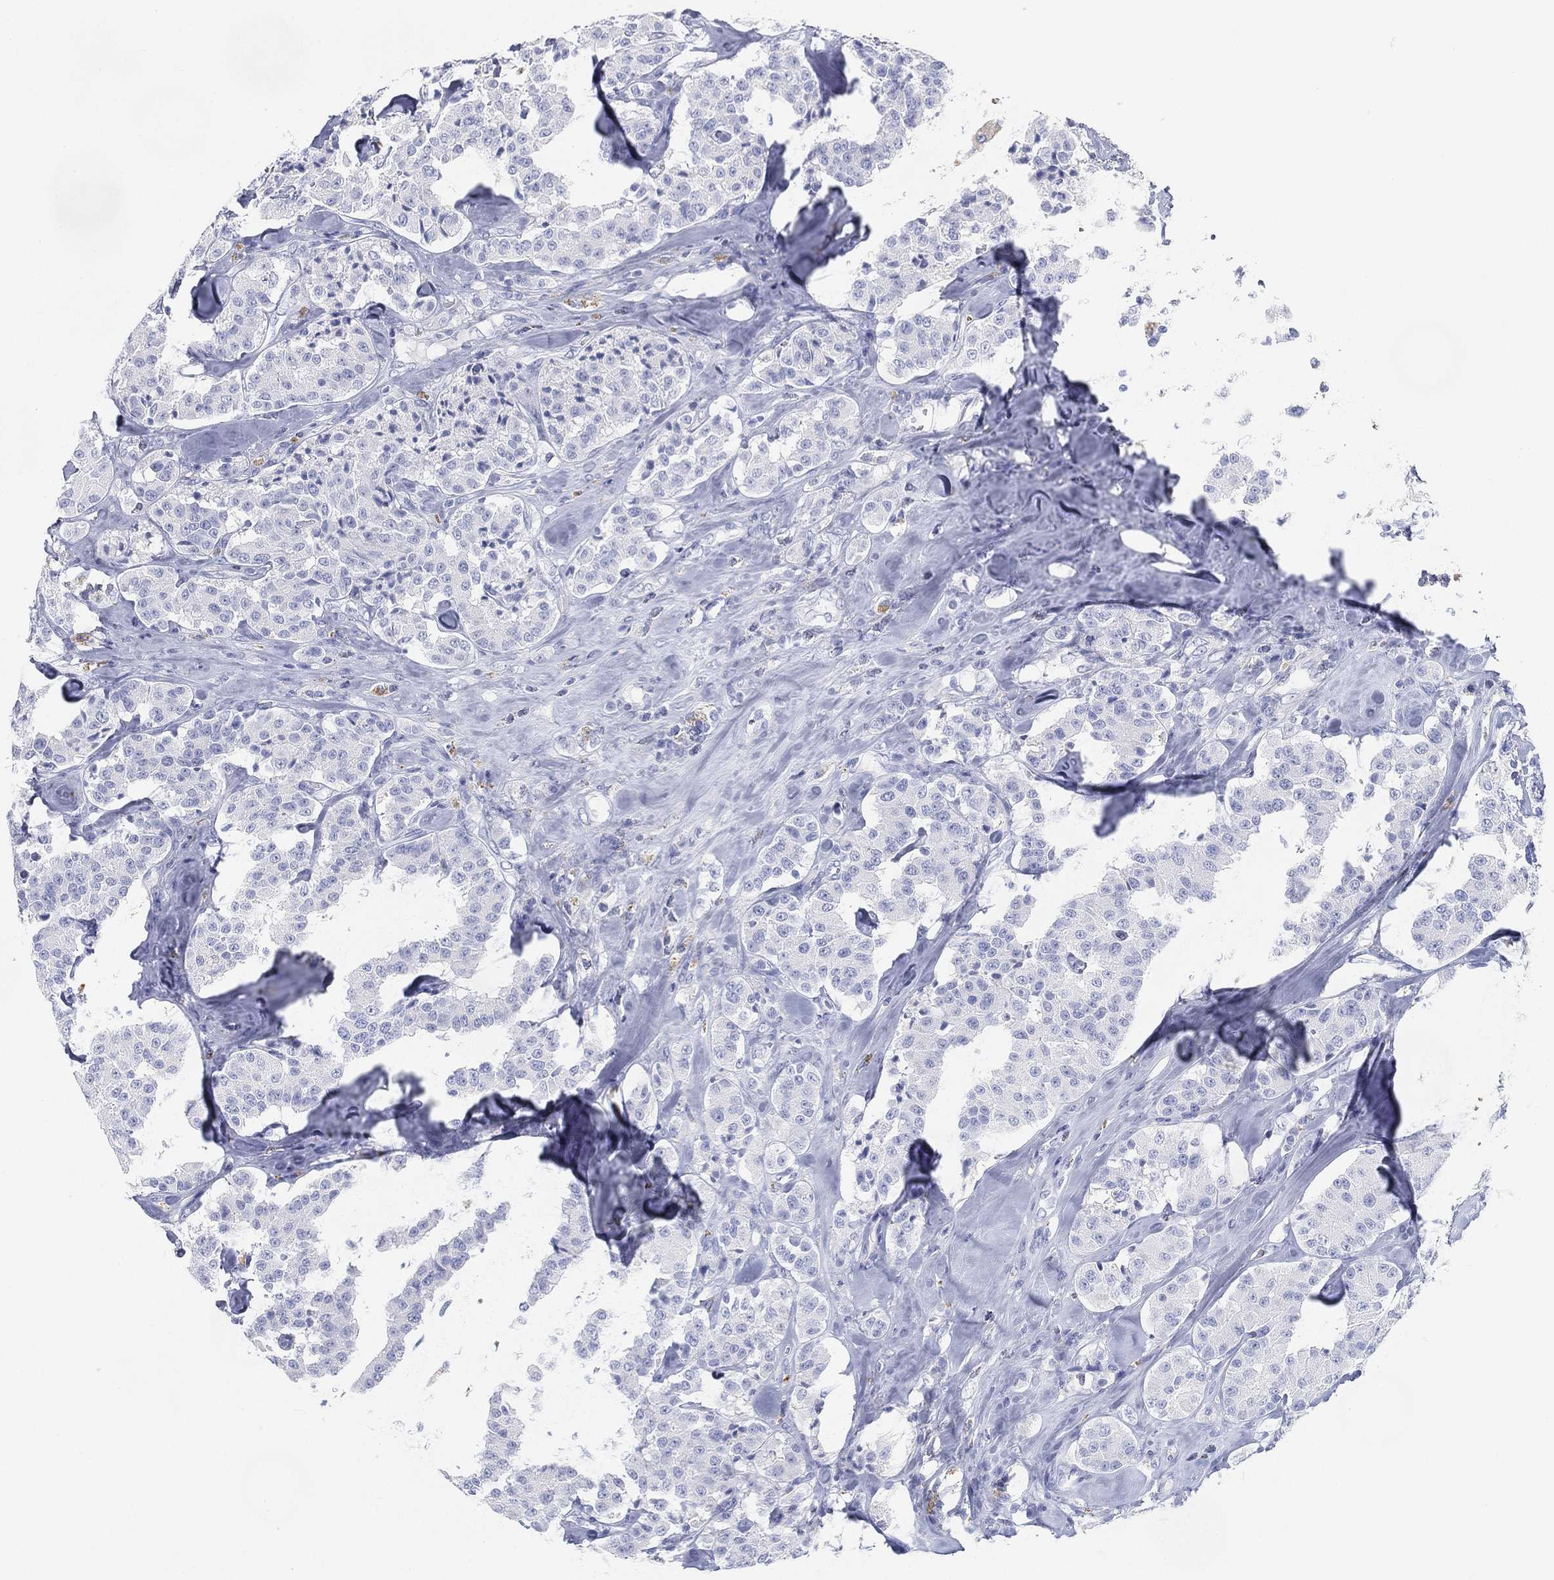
{"staining": {"intensity": "negative", "quantity": "none", "location": "none"}, "tissue": "carcinoid", "cell_type": "Tumor cells", "image_type": "cancer", "snomed": [{"axis": "morphology", "description": "Carcinoid, malignant, NOS"}, {"axis": "topography", "description": "Pancreas"}], "caption": "Image shows no protein staining in tumor cells of carcinoid (malignant) tissue.", "gene": "GPR61", "patient": {"sex": "male", "age": 41}}